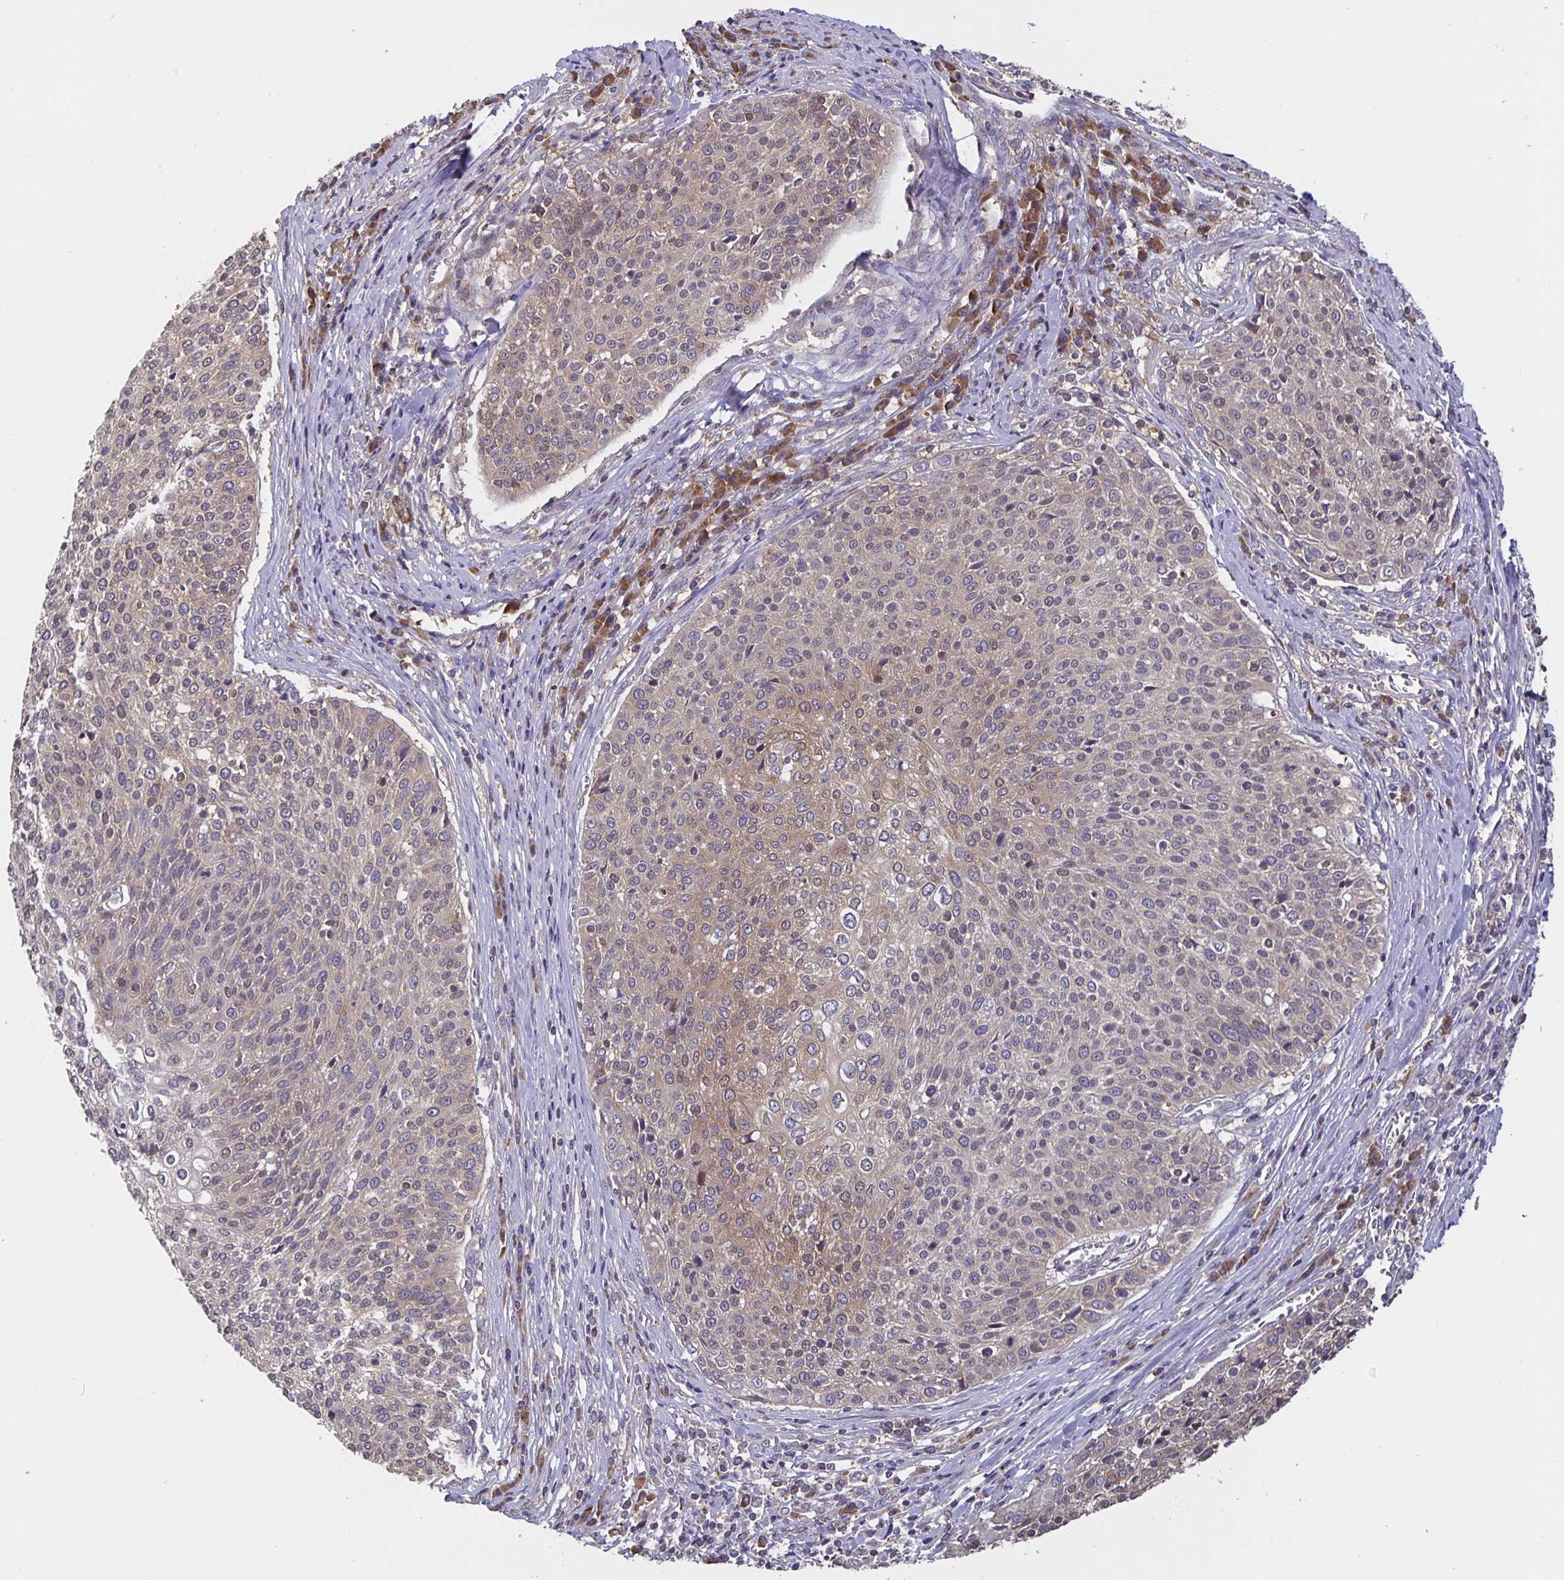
{"staining": {"intensity": "moderate", "quantity": "<25%", "location": "cytoplasmic/membranous"}, "tissue": "cervical cancer", "cell_type": "Tumor cells", "image_type": "cancer", "snomed": [{"axis": "morphology", "description": "Squamous cell carcinoma, NOS"}, {"axis": "topography", "description": "Cervix"}], "caption": "IHC (DAB (3,3'-diaminobenzidine)) staining of human cervical cancer (squamous cell carcinoma) displays moderate cytoplasmic/membranous protein staining in approximately <25% of tumor cells.", "gene": "FEM1C", "patient": {"sex": "female", "age": 31}}